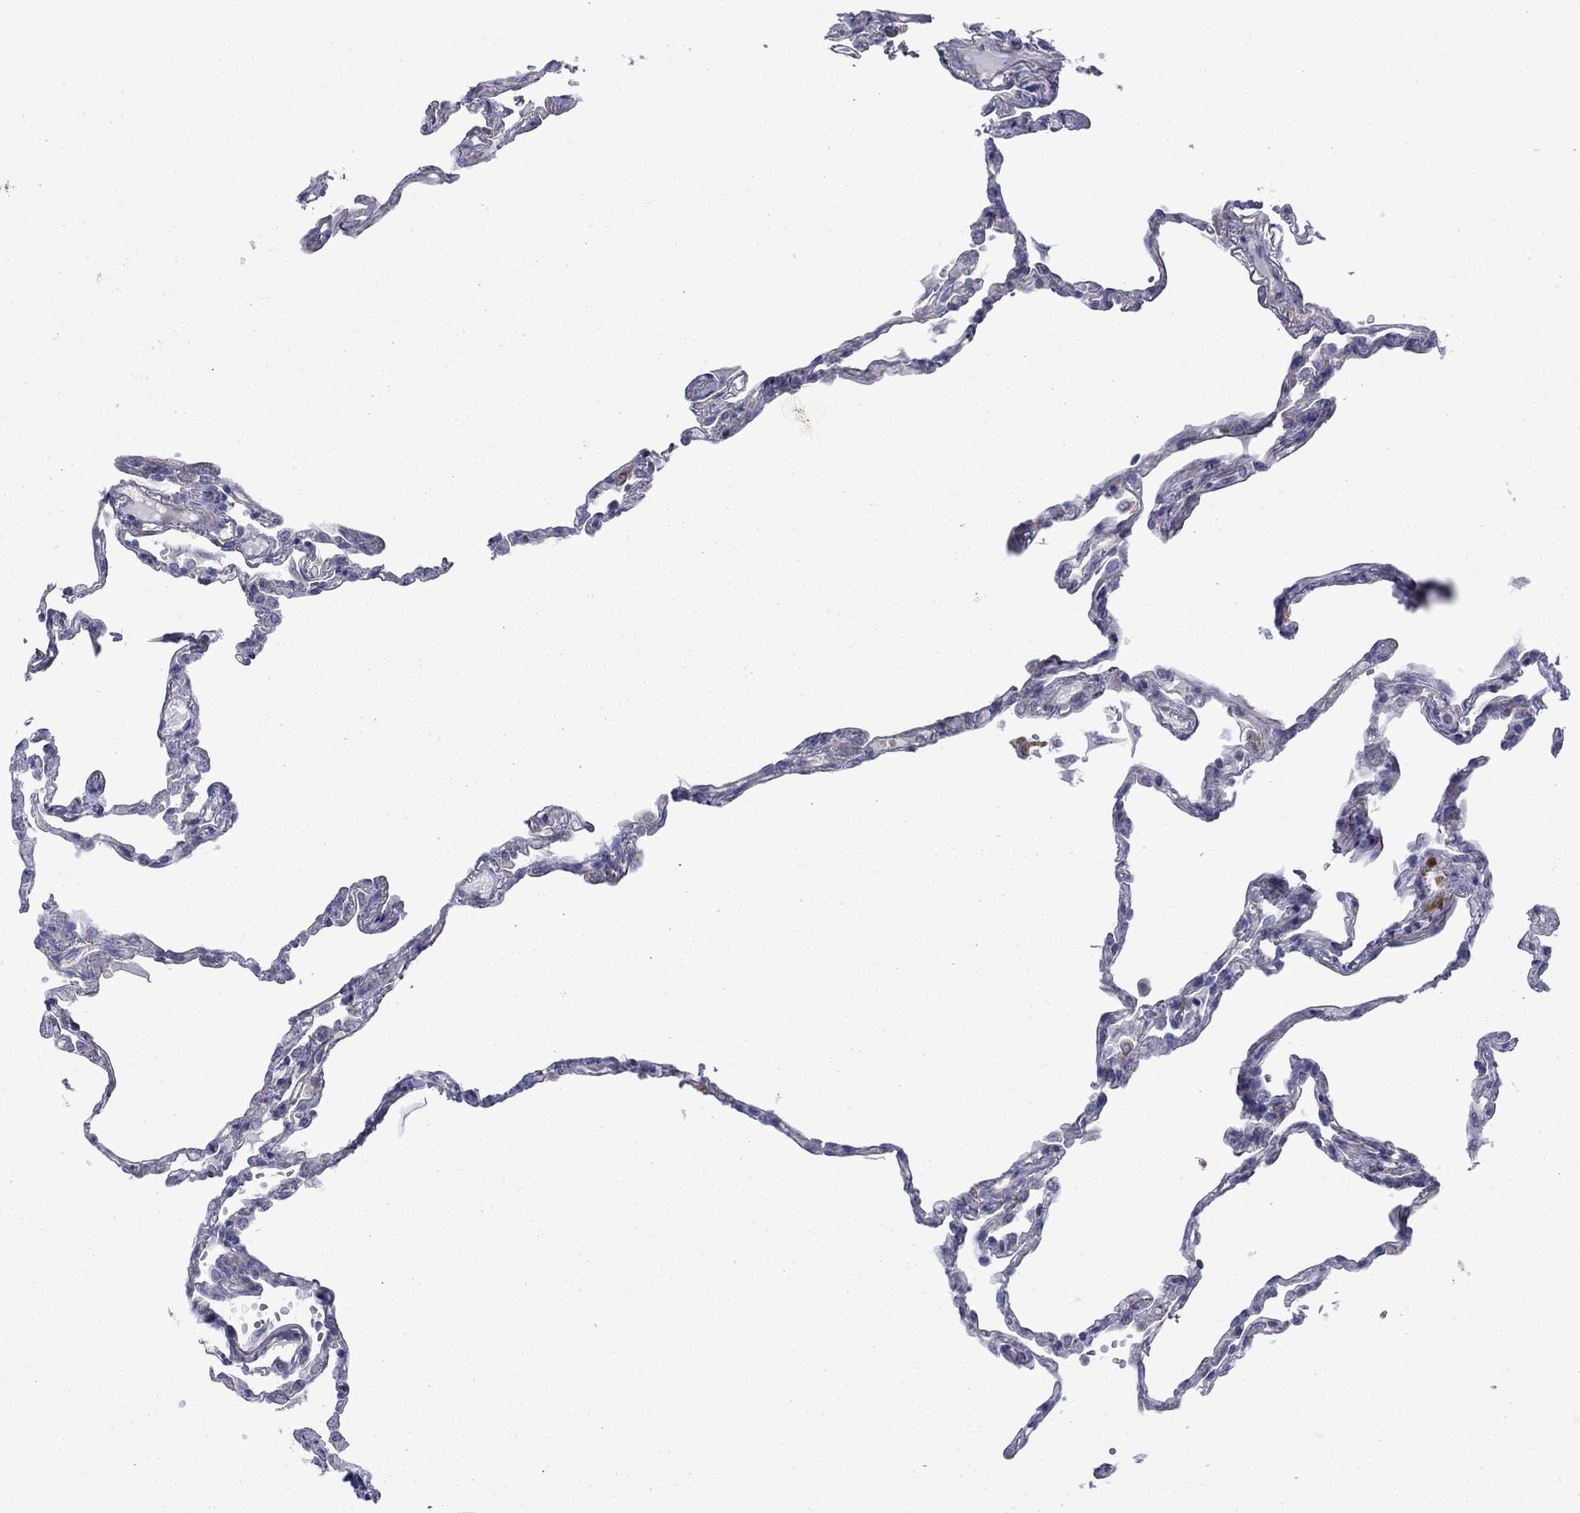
{"staining": {"intensity": "negative", "quantity": "none", "location": "none"}, "tissue": "lung", "cell_type": "Alveolar cells", "image_type": "normal", "snomed": [{"axis": "morphology", "description": "Normal tissue, NOS"}, {"axis": "topography", "description": "Lung"}], "caption": "This is a histopathology image of IHC staining of unremarkable lung, which shows no expression in alveolar cells. The staining is performed using DAB brown chromogen with nuclei counter-stained in using hematoxylin.", "gene": "CISD1", "patient": {"sex": "male", "age": 78}}